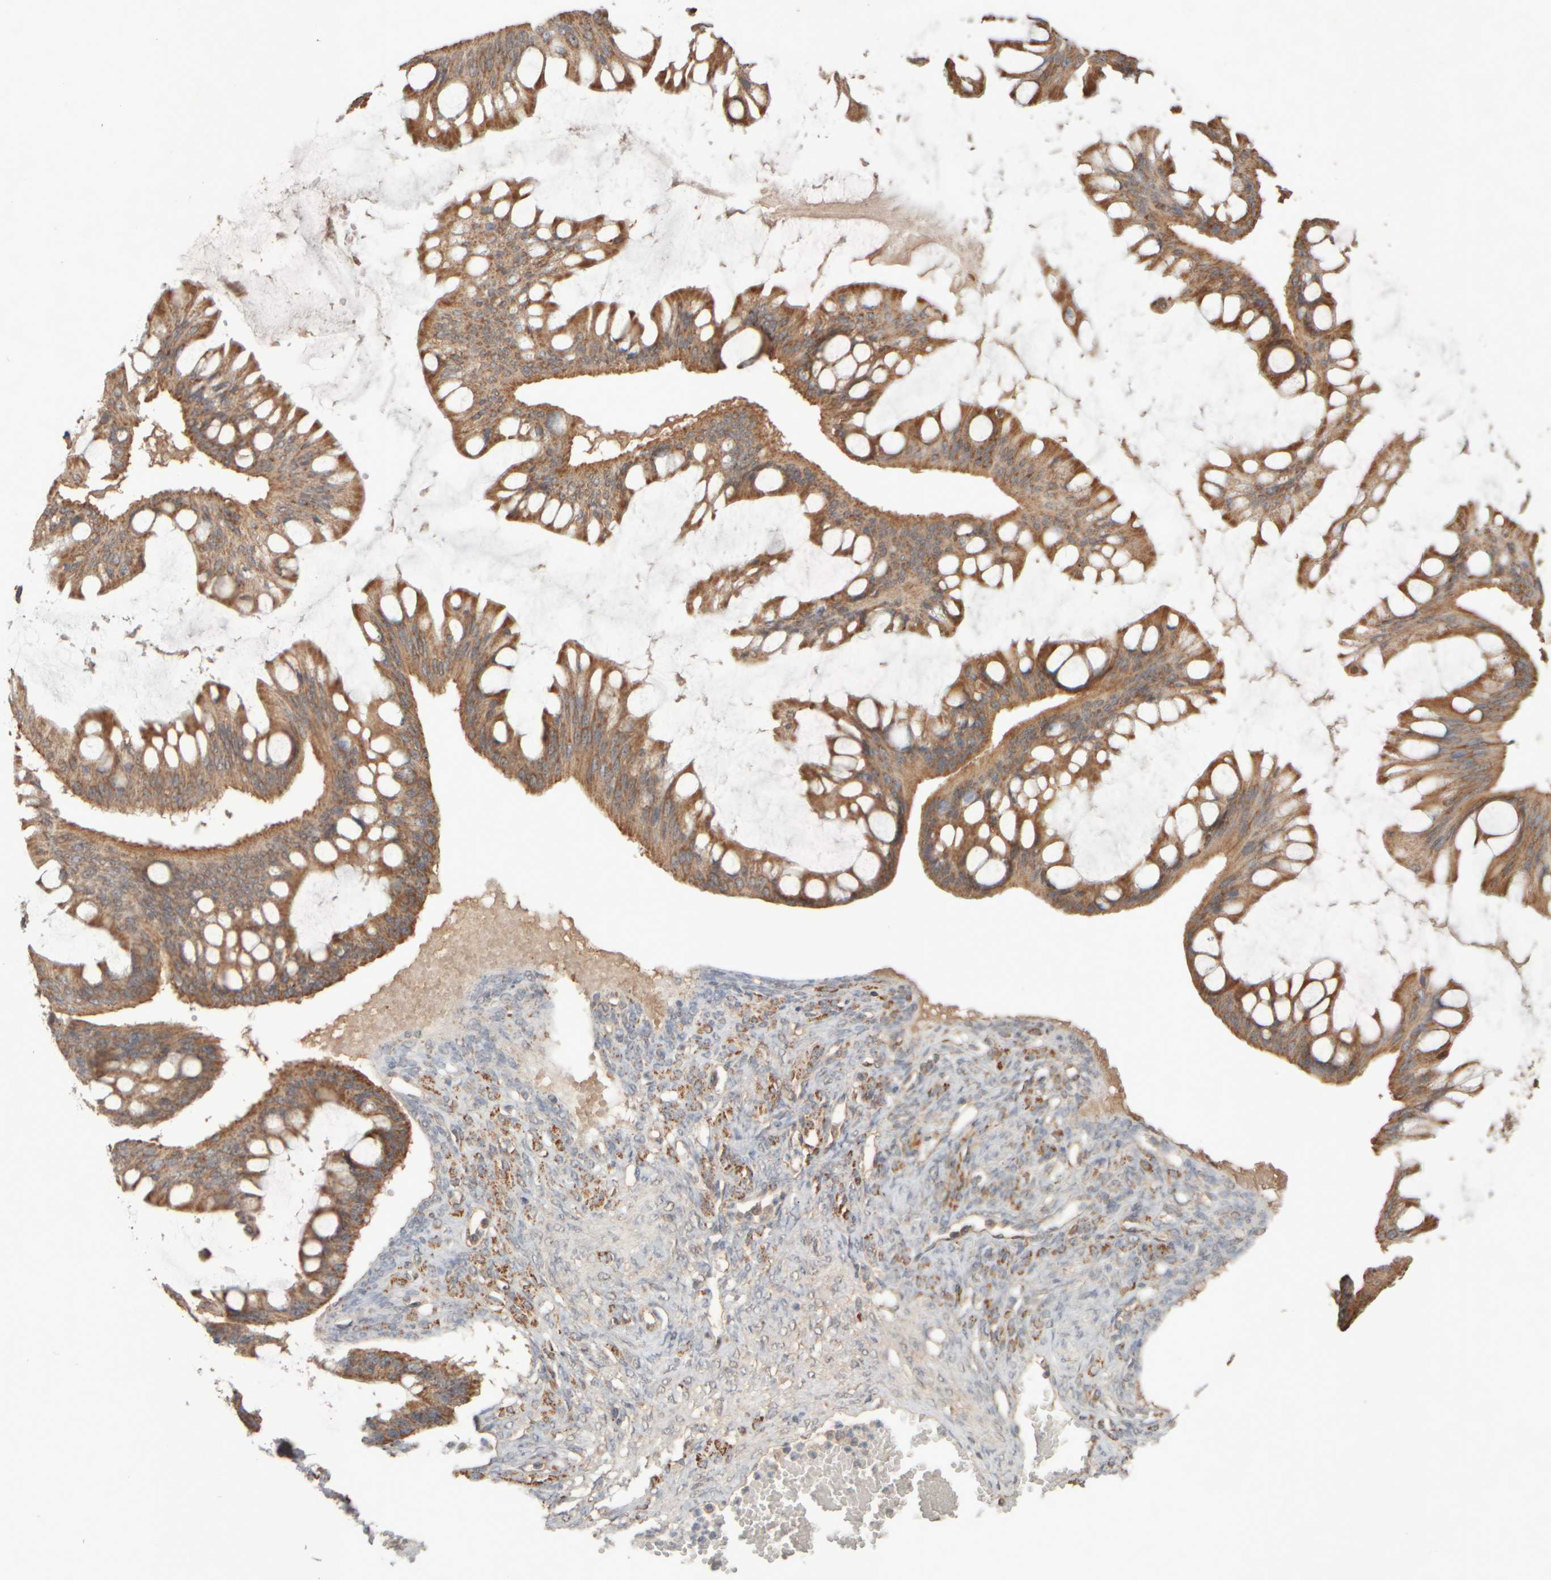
{"staining": {"intensity": "moderate", "quantity": ">75%", "location": "cytoplasmic/membranous"}, "tissue": "ovarian cancer", "cell_type": "Tumor cells", "image_type": "cancer", "snomed": [{"axis": "morphology", "description": "Cystadenocarcinoma, mucinous, NOS"}, {"axis": "topography", "description": "Ovary"}], "caption": "Approximately >75% of tumor cells in ovarian cancer (mucinous cystadenocarcinoma) show moderate cytoplasmic/membranous protein positivity as visualized by brown immunohistochemical staining.", "gene": "EIF2B3", "patient": {"sex": "female", "age": 73}}